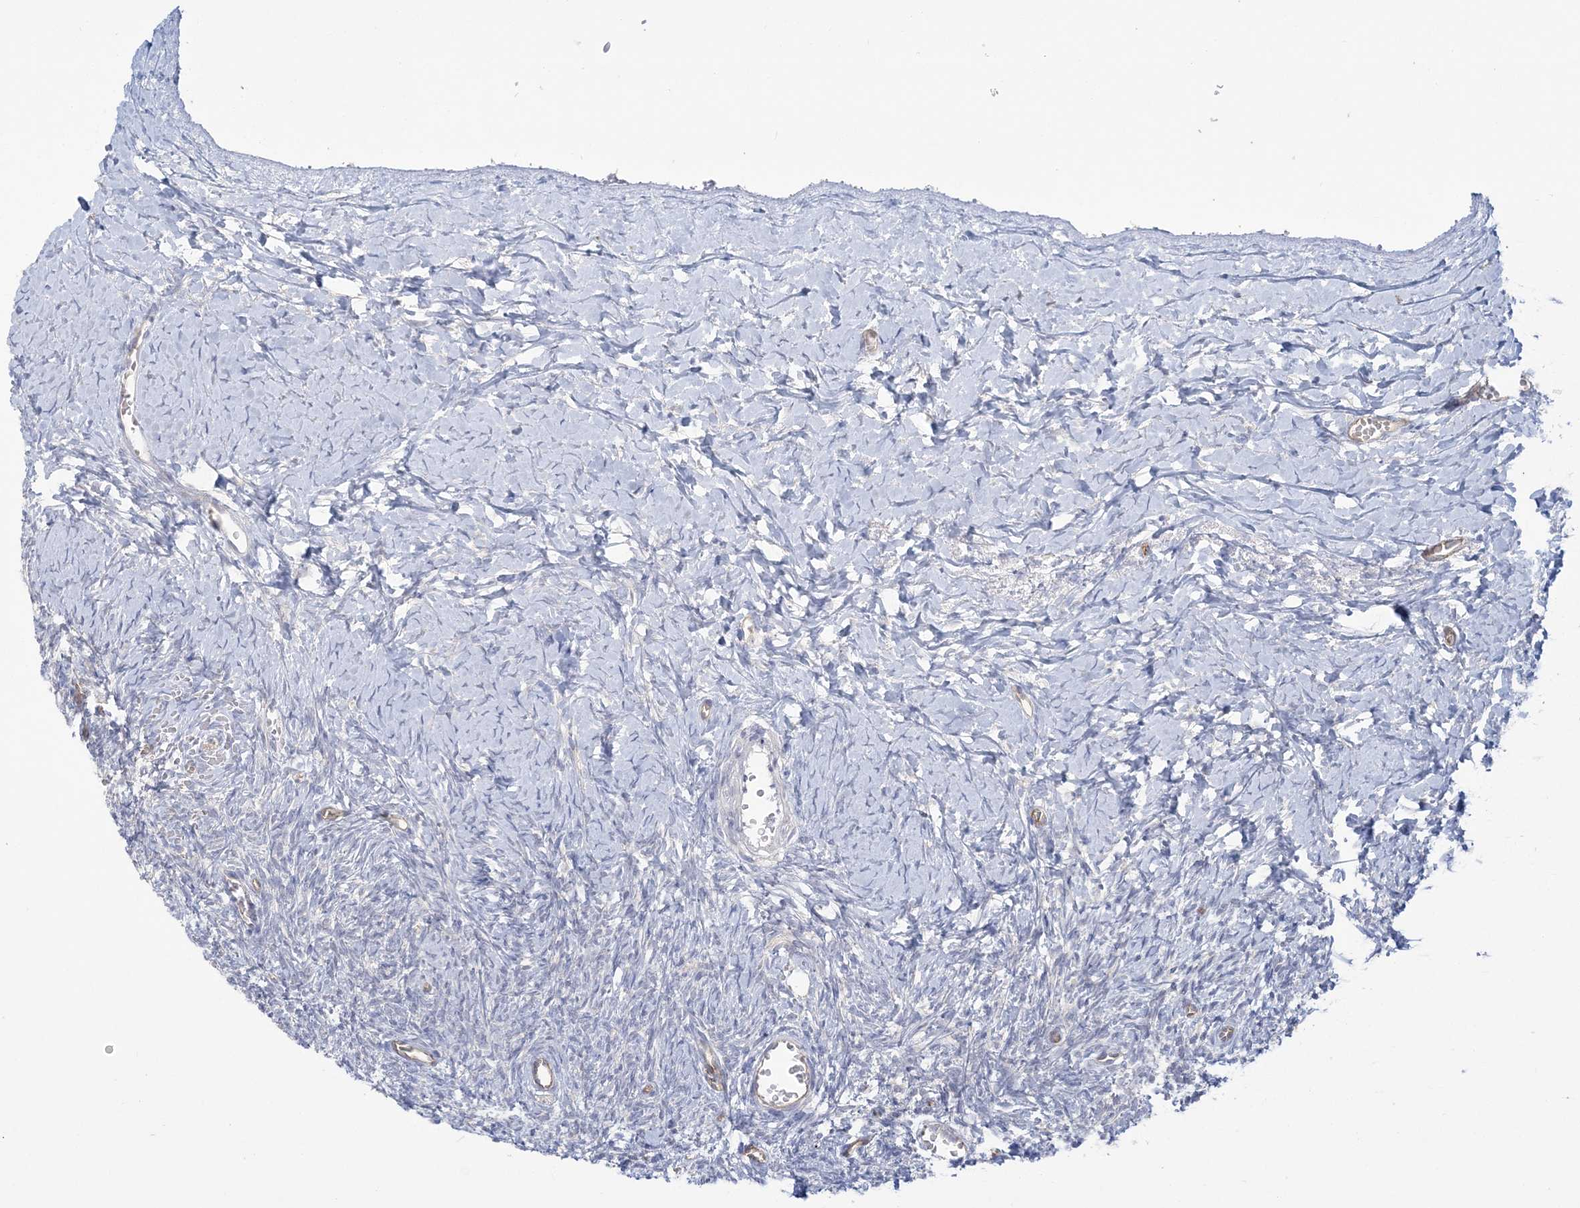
{"staining": {"intensity": "weak", "quantity": ">75%", "location": "cytoplasmic/membranous"}, "tissue": "ovary", "cell_type": "Follicle cells", "image_type": "normal", "snomed": [{"axis": "morphology", "description": "Normal tissue, NOS"}, {"axis": "morphology", "description": "Developmental malformation"}, {"axis": "topography", "description": "Ovary"}], "caption": "DAB immunohistochemical staining of benign human ovary reveals weak cytoplasmic/membranous protein expression in approximately >75% of follicle cells.", "gene": "FARSB", "patient": {"sex": "female", "age": 39}}